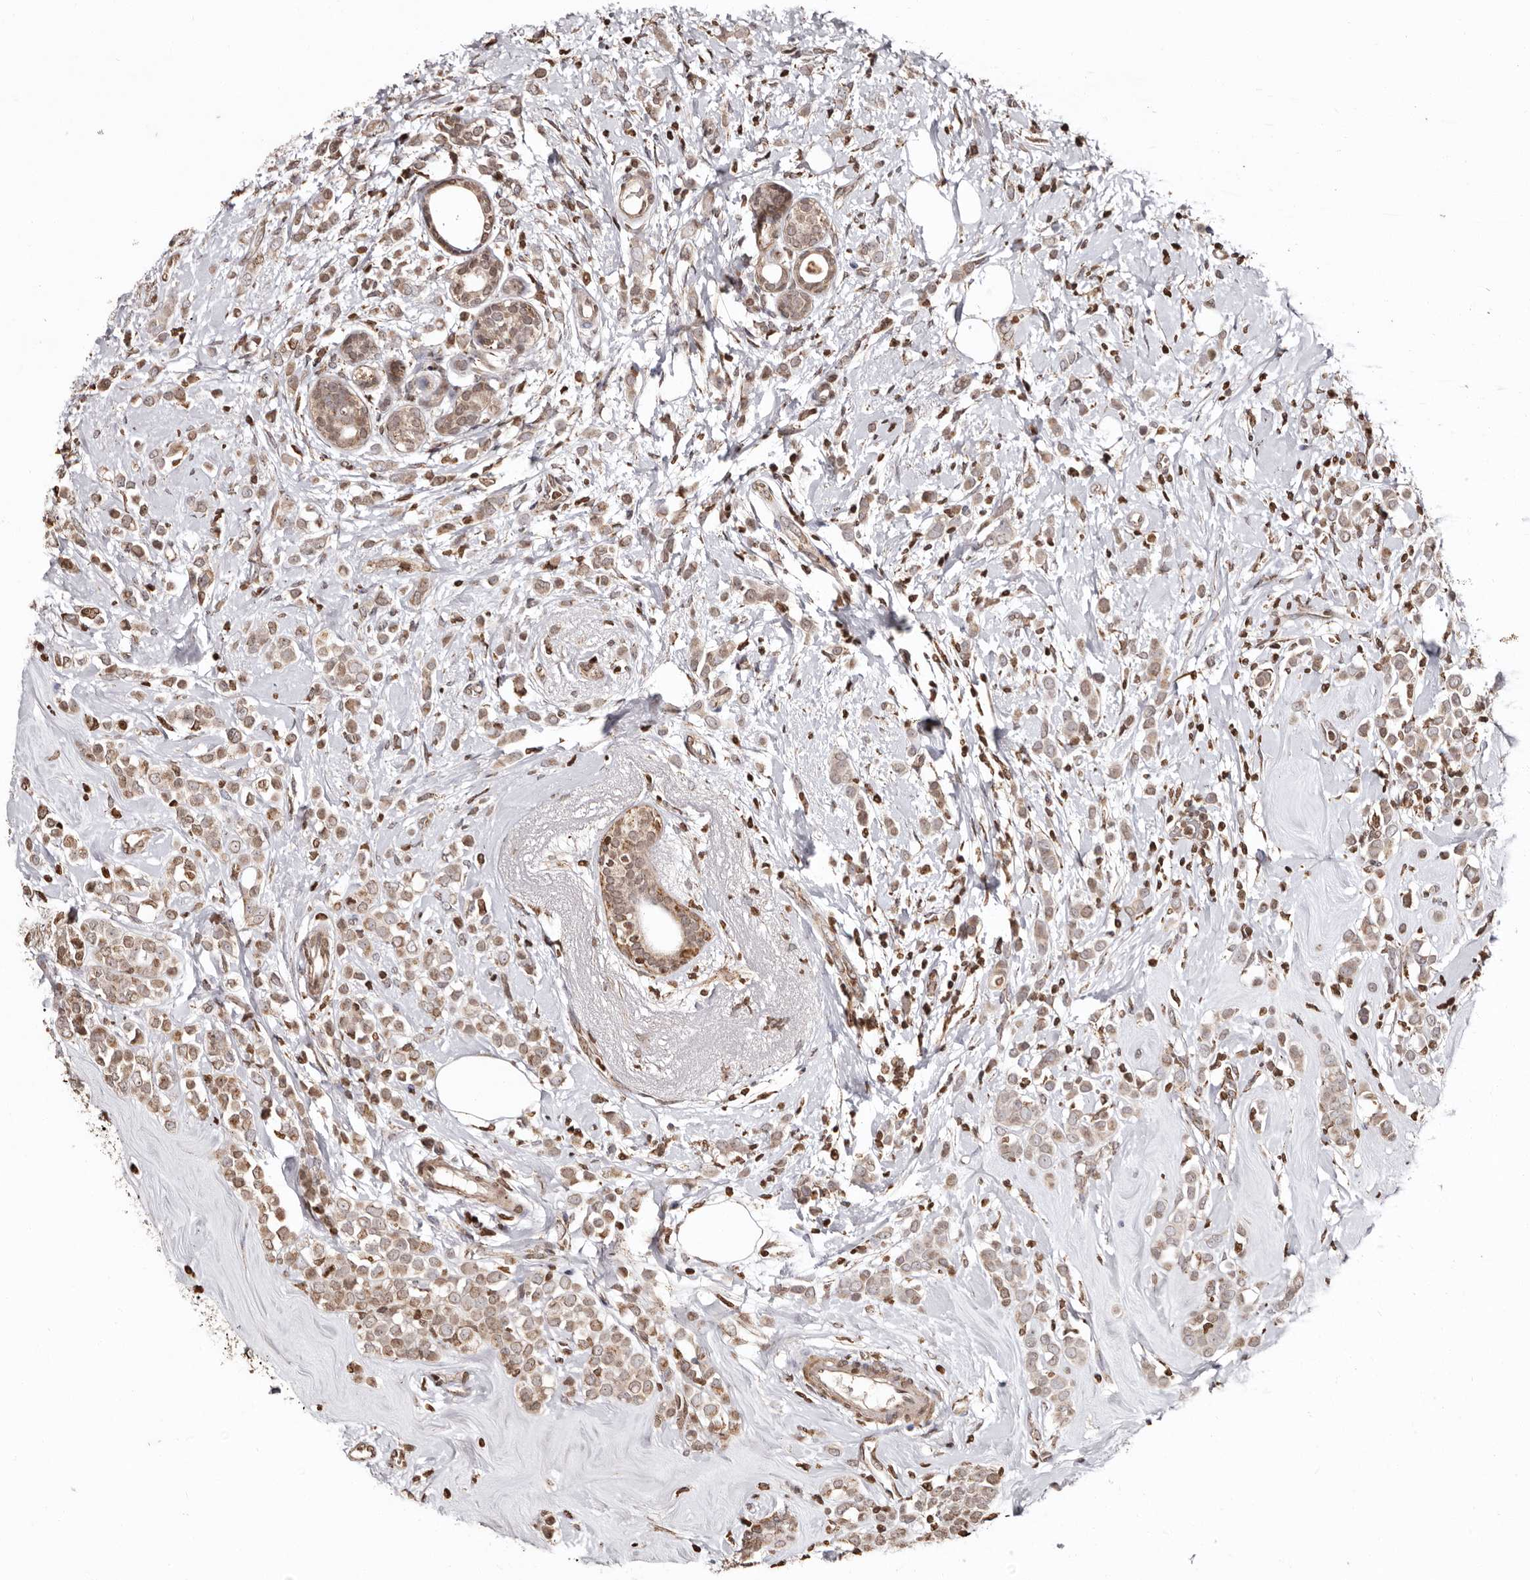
{"staining": {"intensity": "moderate", "quantity": ">75%", "location": "cytoplasmic/membranous"}, "tissue": "breast cancer", "cell_type": "Tumor cells", "image_type": "cancer", "snomed": [{"axis": "morphology", "description": "Lobular carcinoma"}, {"axis": "topography", "description": "Breast"}], "caption": "Breast cancer (lobular carcinoma) tissue displays moderate cytoplasmic/membranous positivity in approximately >75% of tumor cells, visualized by immunohistochemistry.", "gene": "CCDC190", "patient": {"sex": "female", "age": 47}}